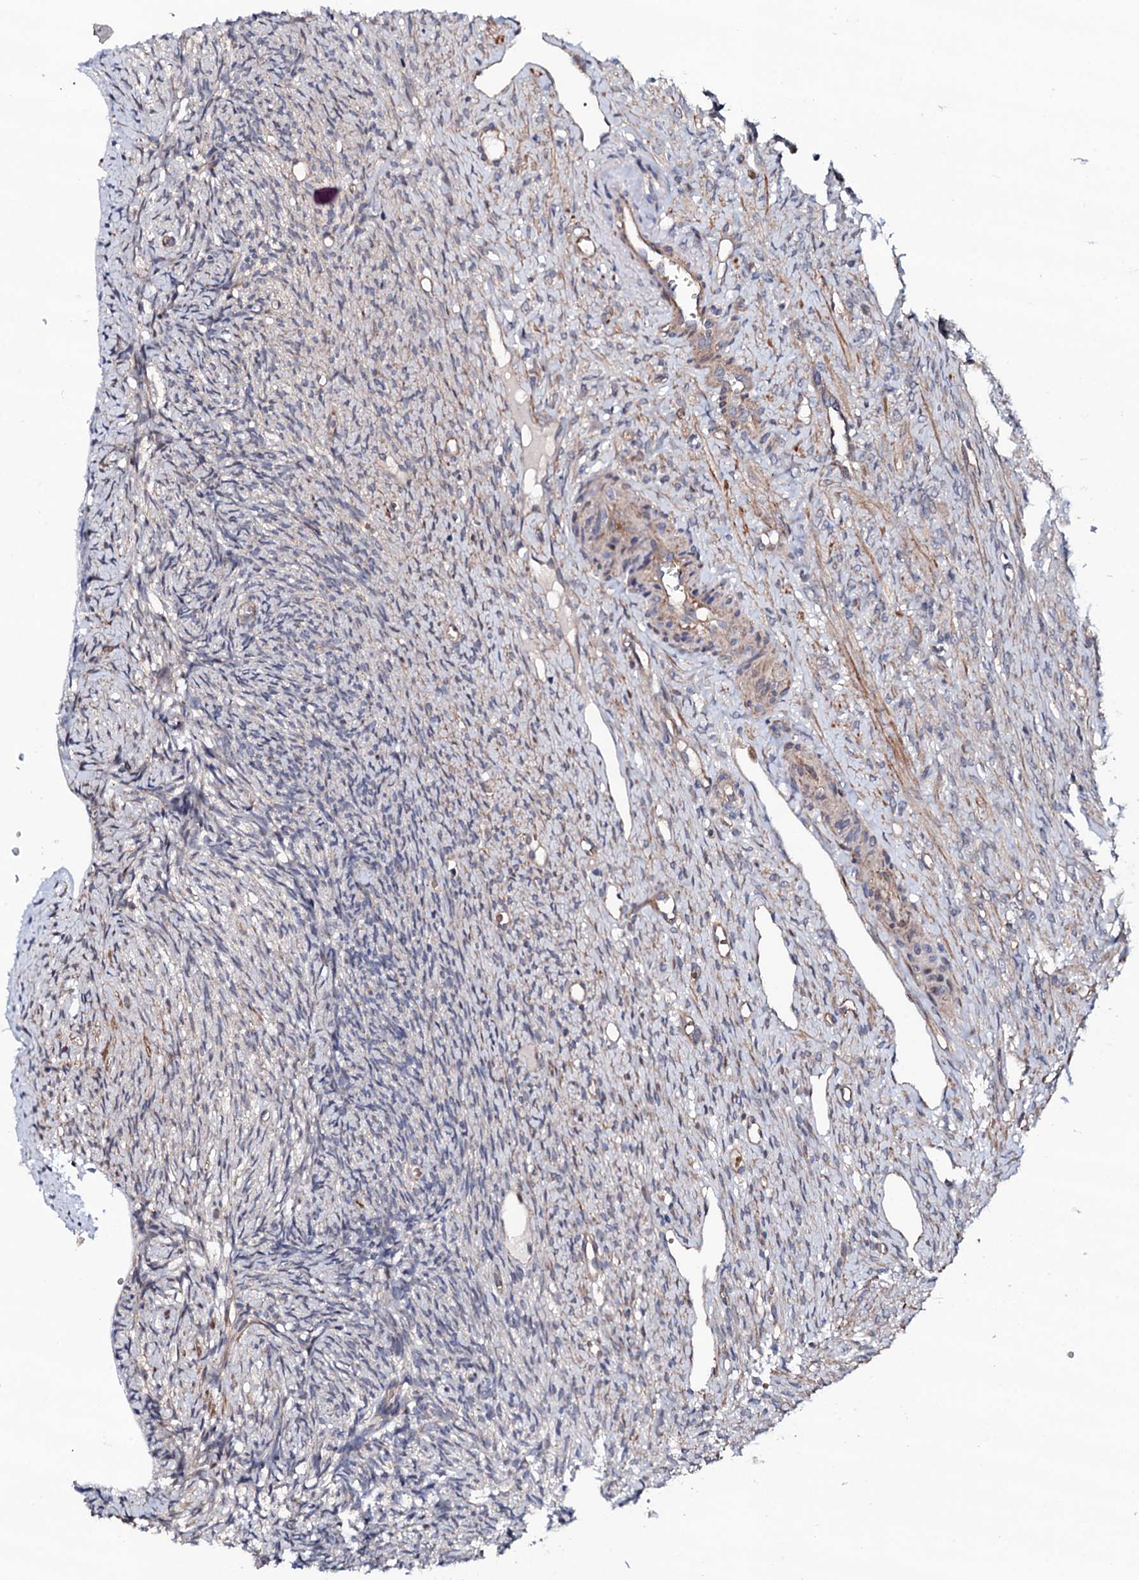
{"staining": {"intensity": "negative", "quantity": "none", "location": "none"}, "tissue": "ovary", "cell_type": "Ovarian stroma cells", "image_type": "normal", "snomed": [{"axis": "morphology", "description": "Normal tissue, NOS"}, {"axis": "topography", "description": "Ovary"}], "caption": "IHC of normal human ovary reveals no staining in ovarian stroma cells.", "gene": "CIAO2A", "patient": {"sex": "female", "age": 51}}